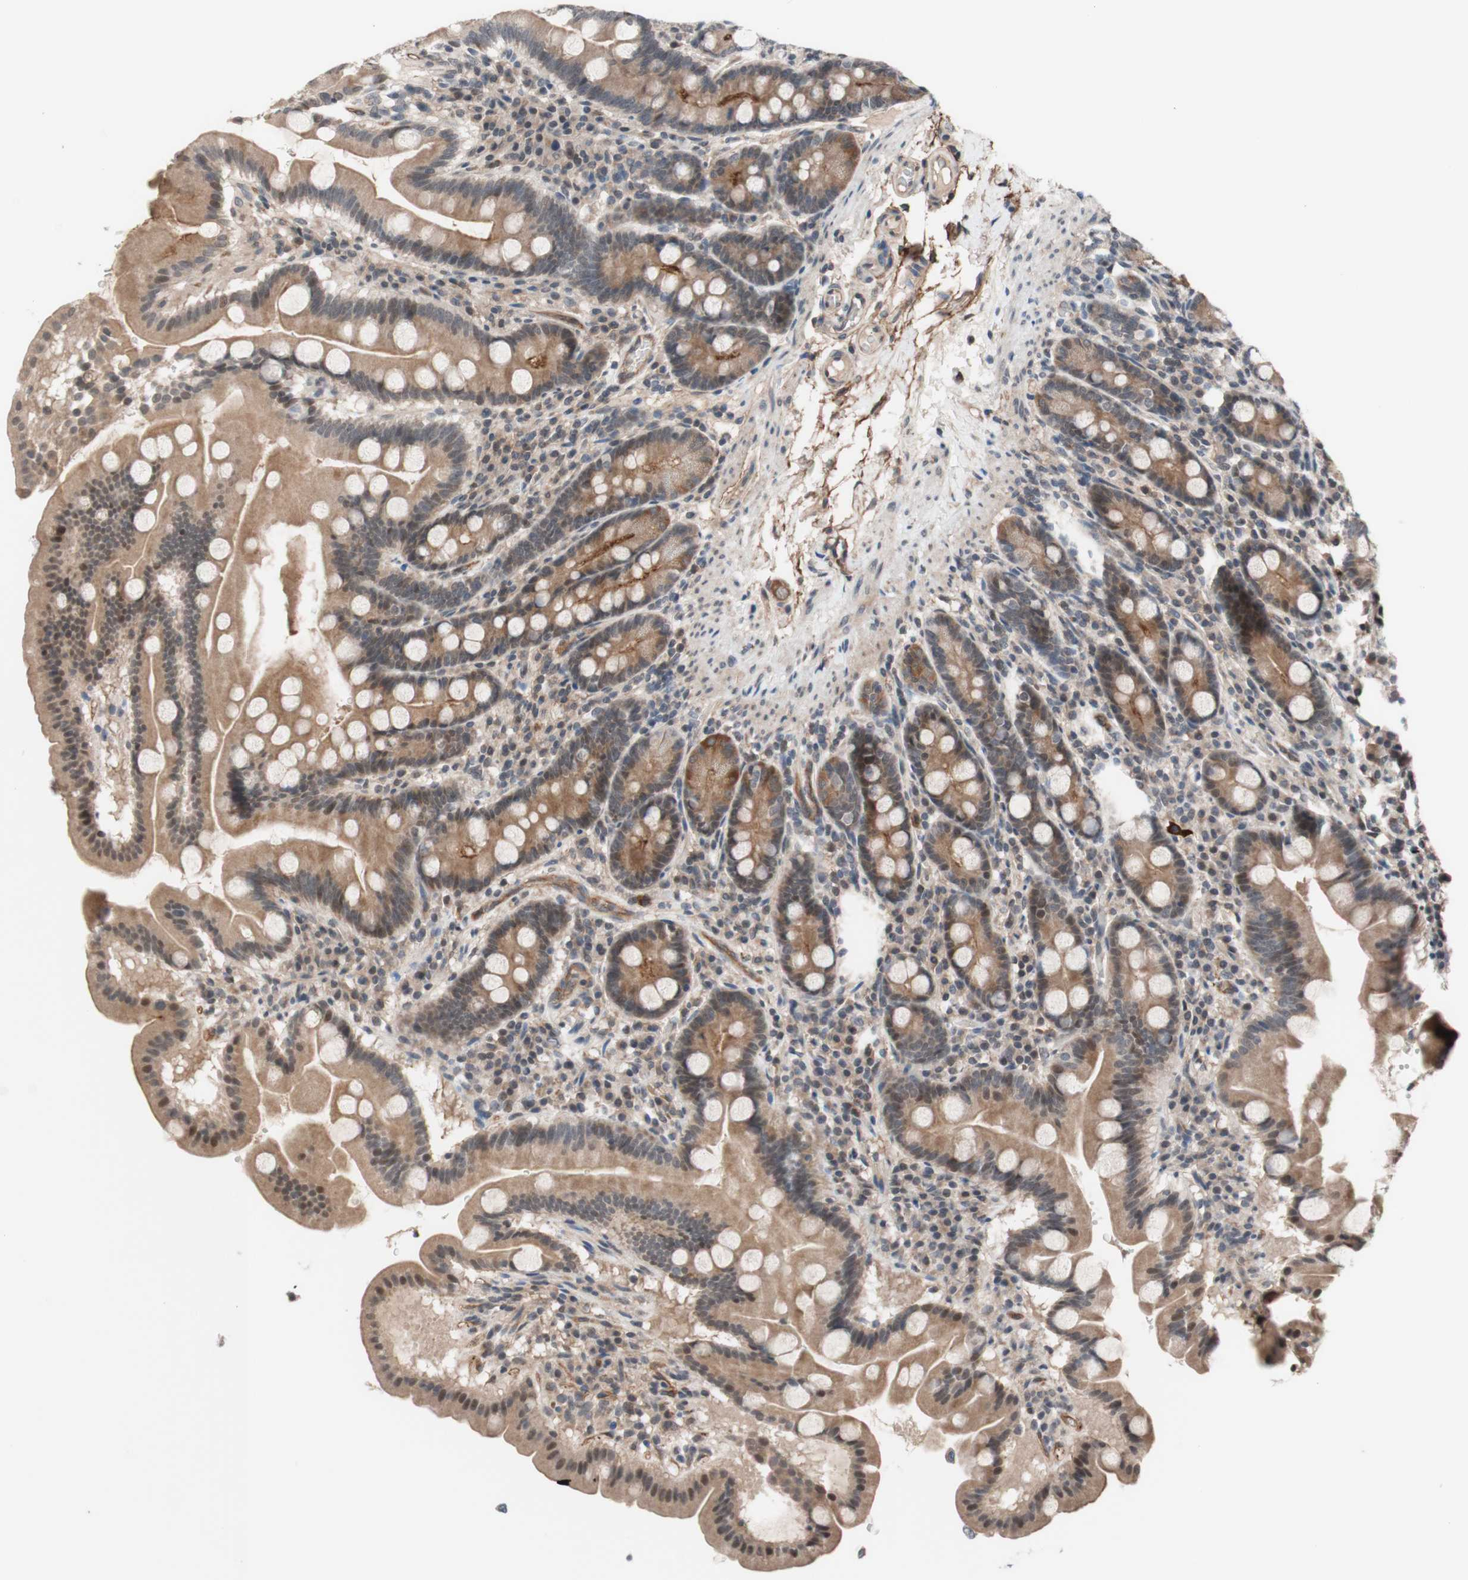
{"staining": {"intensity": "moderate", "quantity": ">75%", "location": "cytoplasmic/membranous,nuclear"}, "tissue": "duodenum", "cell_type": "Glandular cells", "image_type": "normal", "snomed": [{"axis": "morphology", "description": "Normal tissue, NOS"}, {"axis": "topography", "description": "Duodenum"}], "caption": "A medium amount of moderate cytoplasmic/membranous,nuclear expression is seen in approximately >75% of glandular cells in unremarkable duodenum.", "gene": "CD55", "patient": {"sex": "male", "age": 50}}